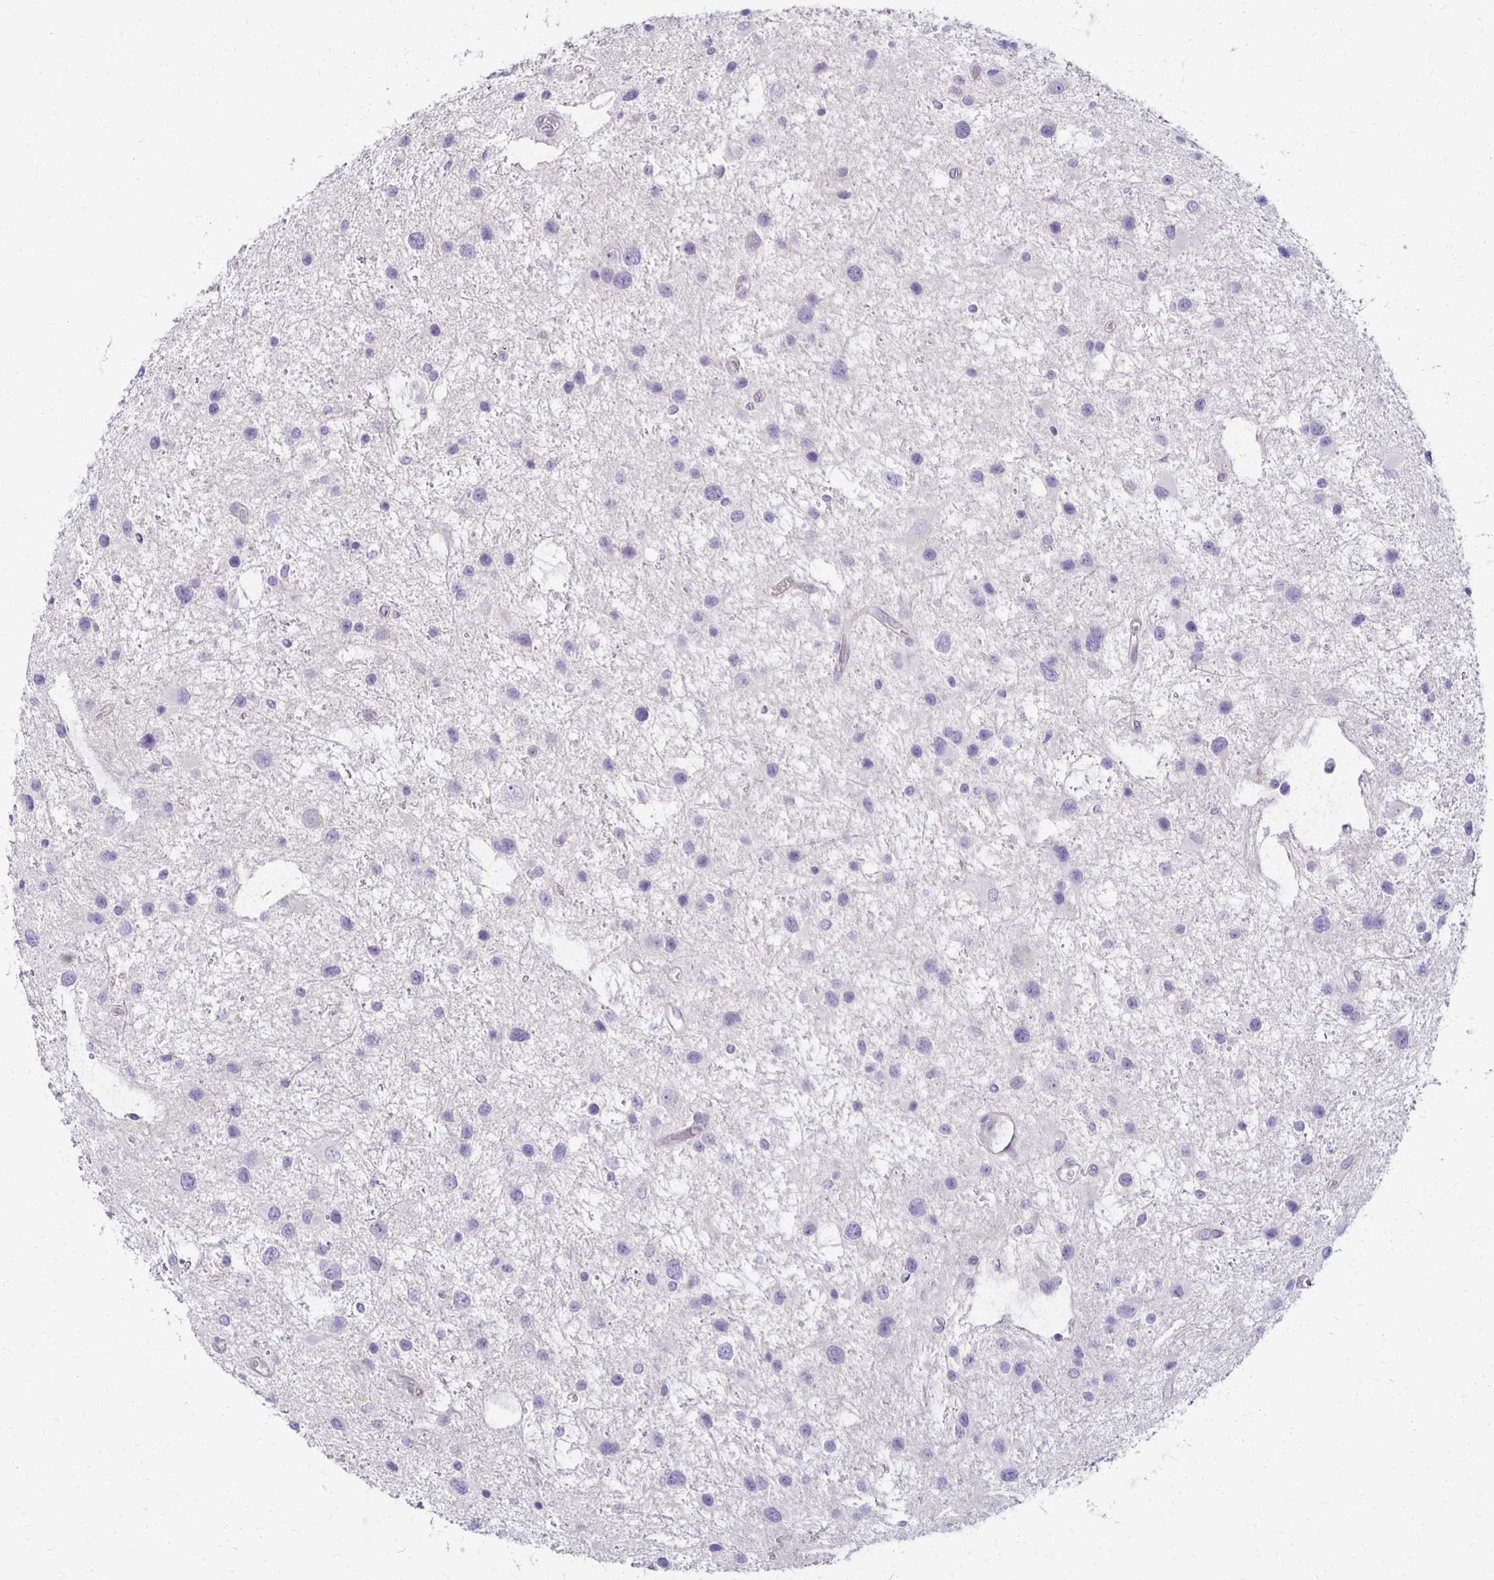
{"staining": {"intensity": "negative", "quantity": "none", "location": "none"}, "tissue": "glioma", "cell_type": "Tumor cells", "image_type": "cancer", "snomed": [{"axis": "morphology", "description": "Glioma, malignant, Low grade"}, {"axis": "topography", "description": "Brain"}], "caption": "Tumor cells show no significant protein positivity in glioma.", "gene": "KATNBL1", "patient": {"sex": "female", "age": 32}}